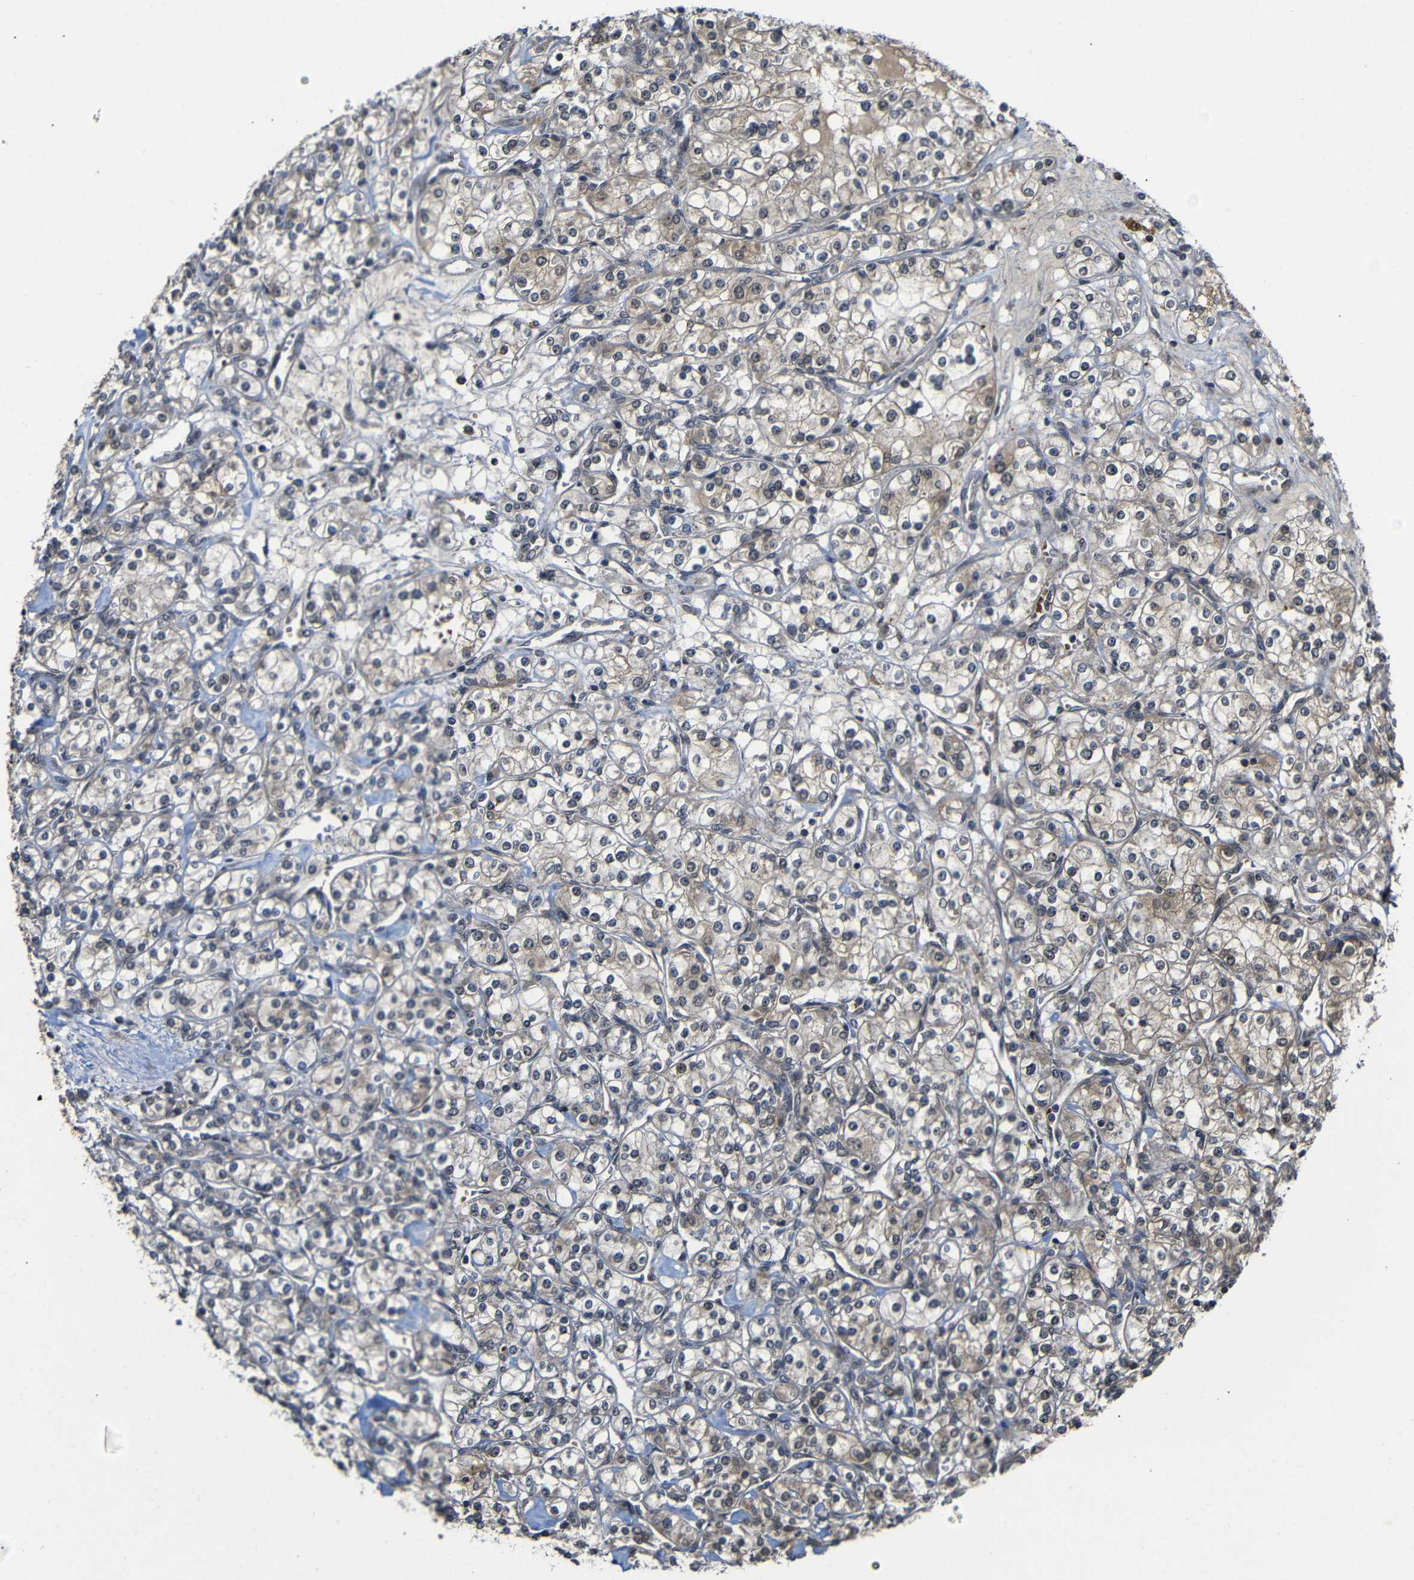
{"staining": {"intensity": "weak", "quantity": "25%-75%", "location": "cytoplasmic/membranous"}, "tissue": "renal cancer", "cell_type": "Tumor cells", "image_type": "cancer", "snomed": [{"axis": "morphology", "description": "Adenocarcinoma, NOS"}, {"axis": "topography", "description": "Kidney"}], "caption": "Renal cancer (adenocarcinoma) was stained to show a protein in brown. There is low levels of weak cytoplasmic/membranous staining in about 25%-75% of tumor cells.", "gene": "ATG12", "patient": {"sex": "male", "age": 77}}